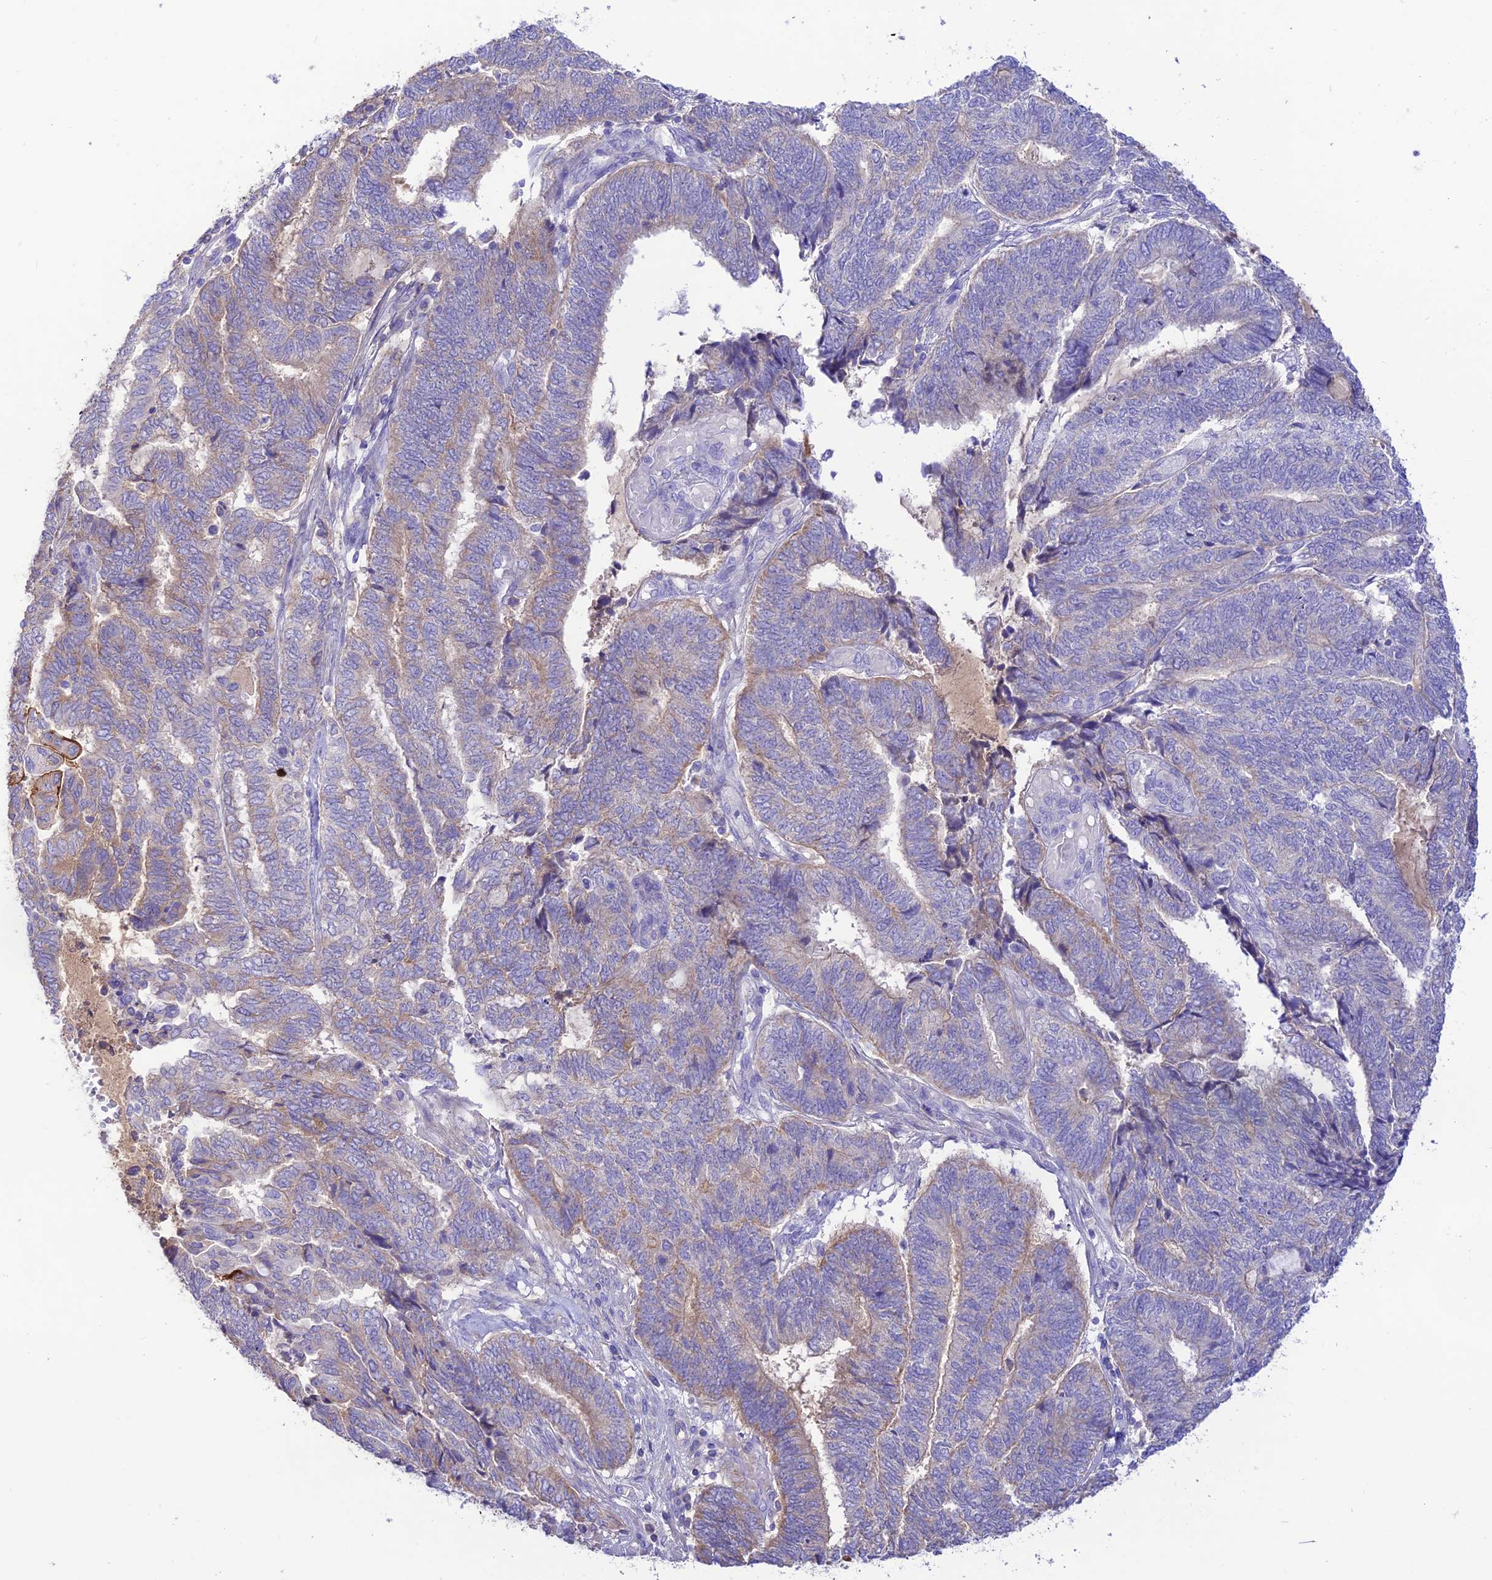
{"staining": {"intensity": "negative", "quantity": "none", "location": "none"}, "tissue": "endometrial cancer", "cell_type": "Tumor cells", "image_type": "cancer", "snomed": [{"axis": "morphology", "description": "Adenocarcinoma, NOS"}, {"axis": "topography", "description": "Uterus"}, {"axis": "topography", "description": "Endometrium"}], "caption": "Endometrial adenocarcinoma stained for a protein using immunohistochemistry (IHC) reveals no expression tumor cells.", "gene": "NLRP9", "patient": {"sex": "female", "age": 70}}